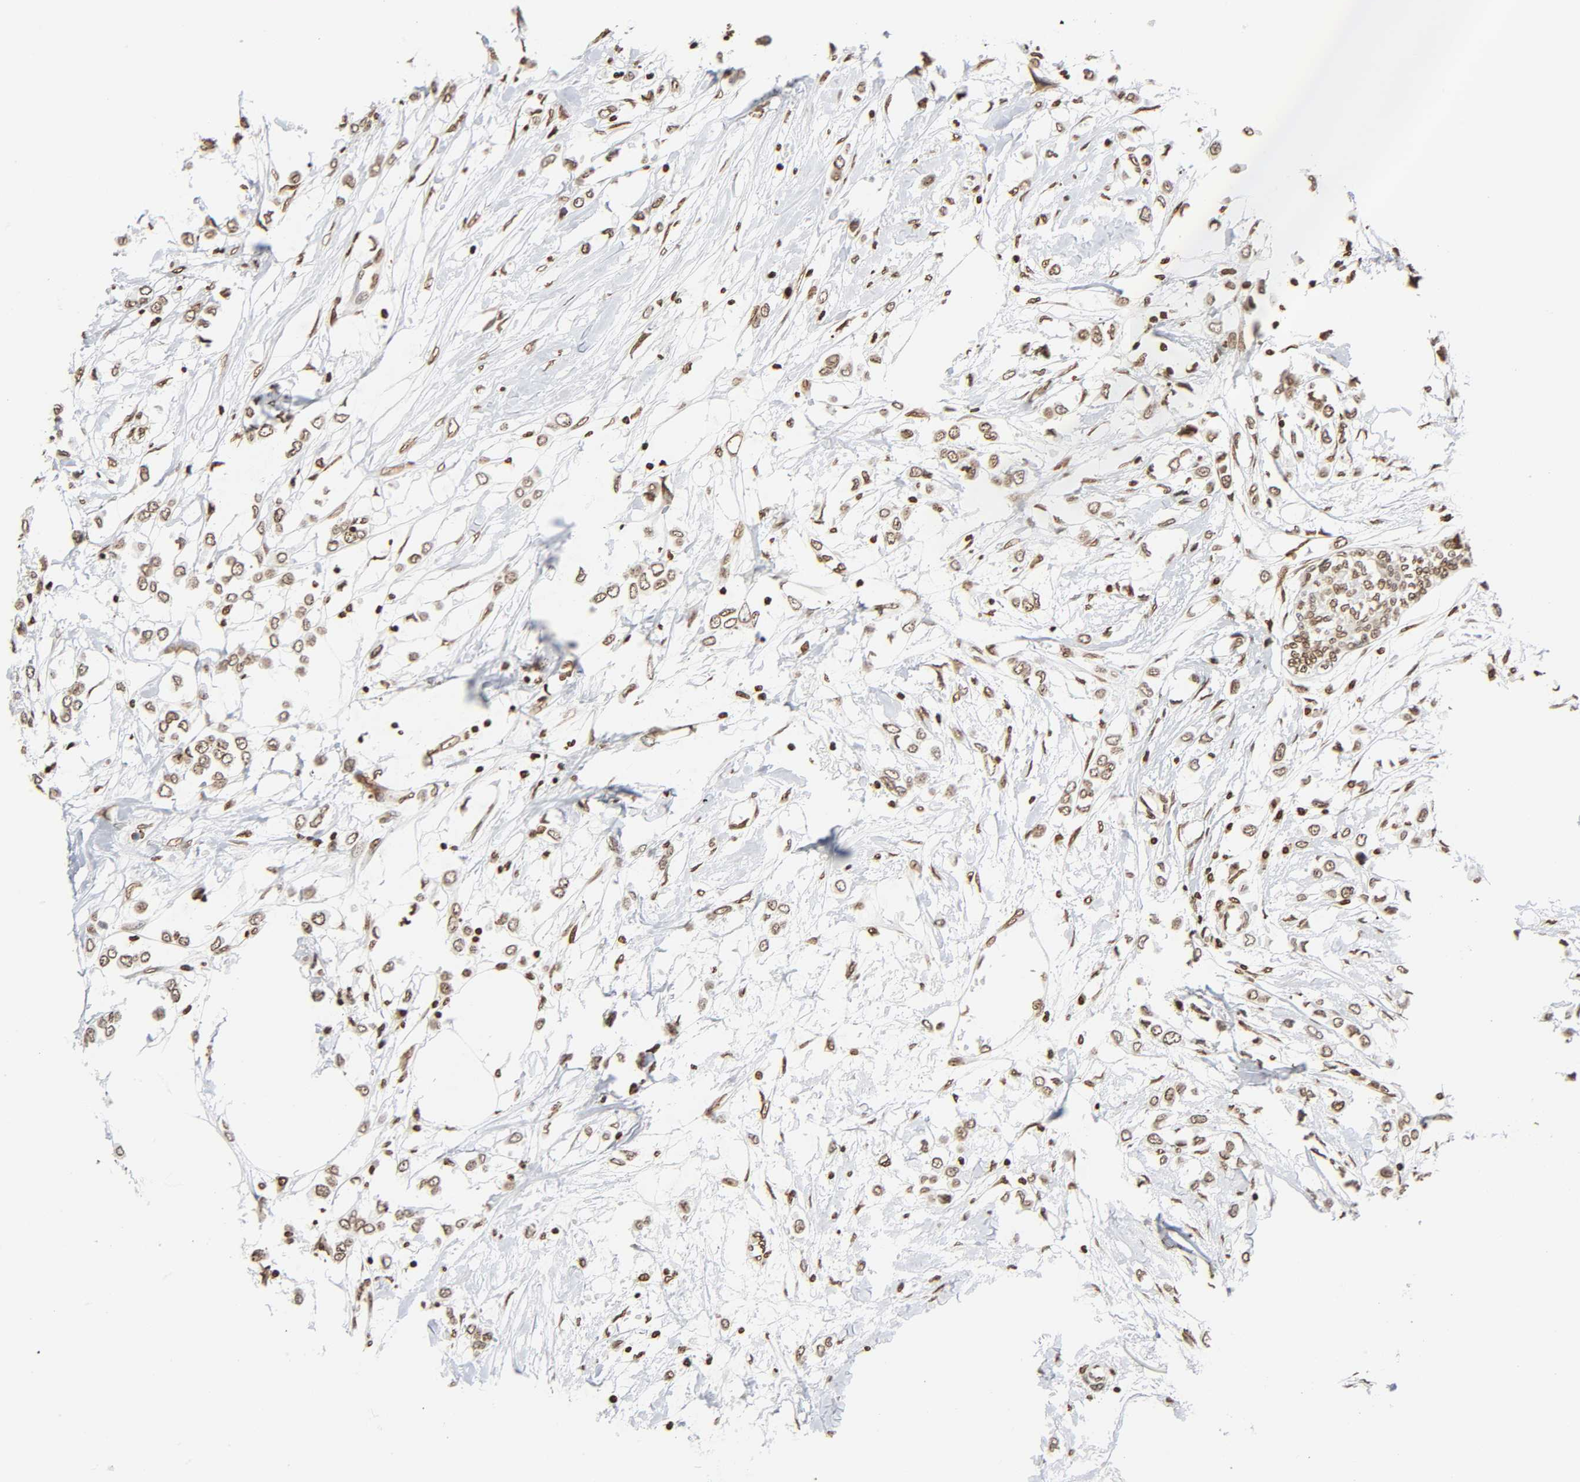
{"staining": {"intensity": "moderate", "quantity": ">75%", "location": "cytoplasmic/membranous,nuclear"}, "tissue": "breast cancer", "cell_type": "Tumor cells", "image_type": "cancer", "snomed": [{"axis": "morphology", "description": "Lobular carcinoma"}, {"axis": "topography", "description": "Breast"}], "caption": "Tumor cells display medium levels of moderate cytoplasmic/membranous and nuclear staining in about >75% of cells in breast cancer (lobular carcinoma).", "gene": "HOXA6", "patient": {"sex": "female", "age": 51}}